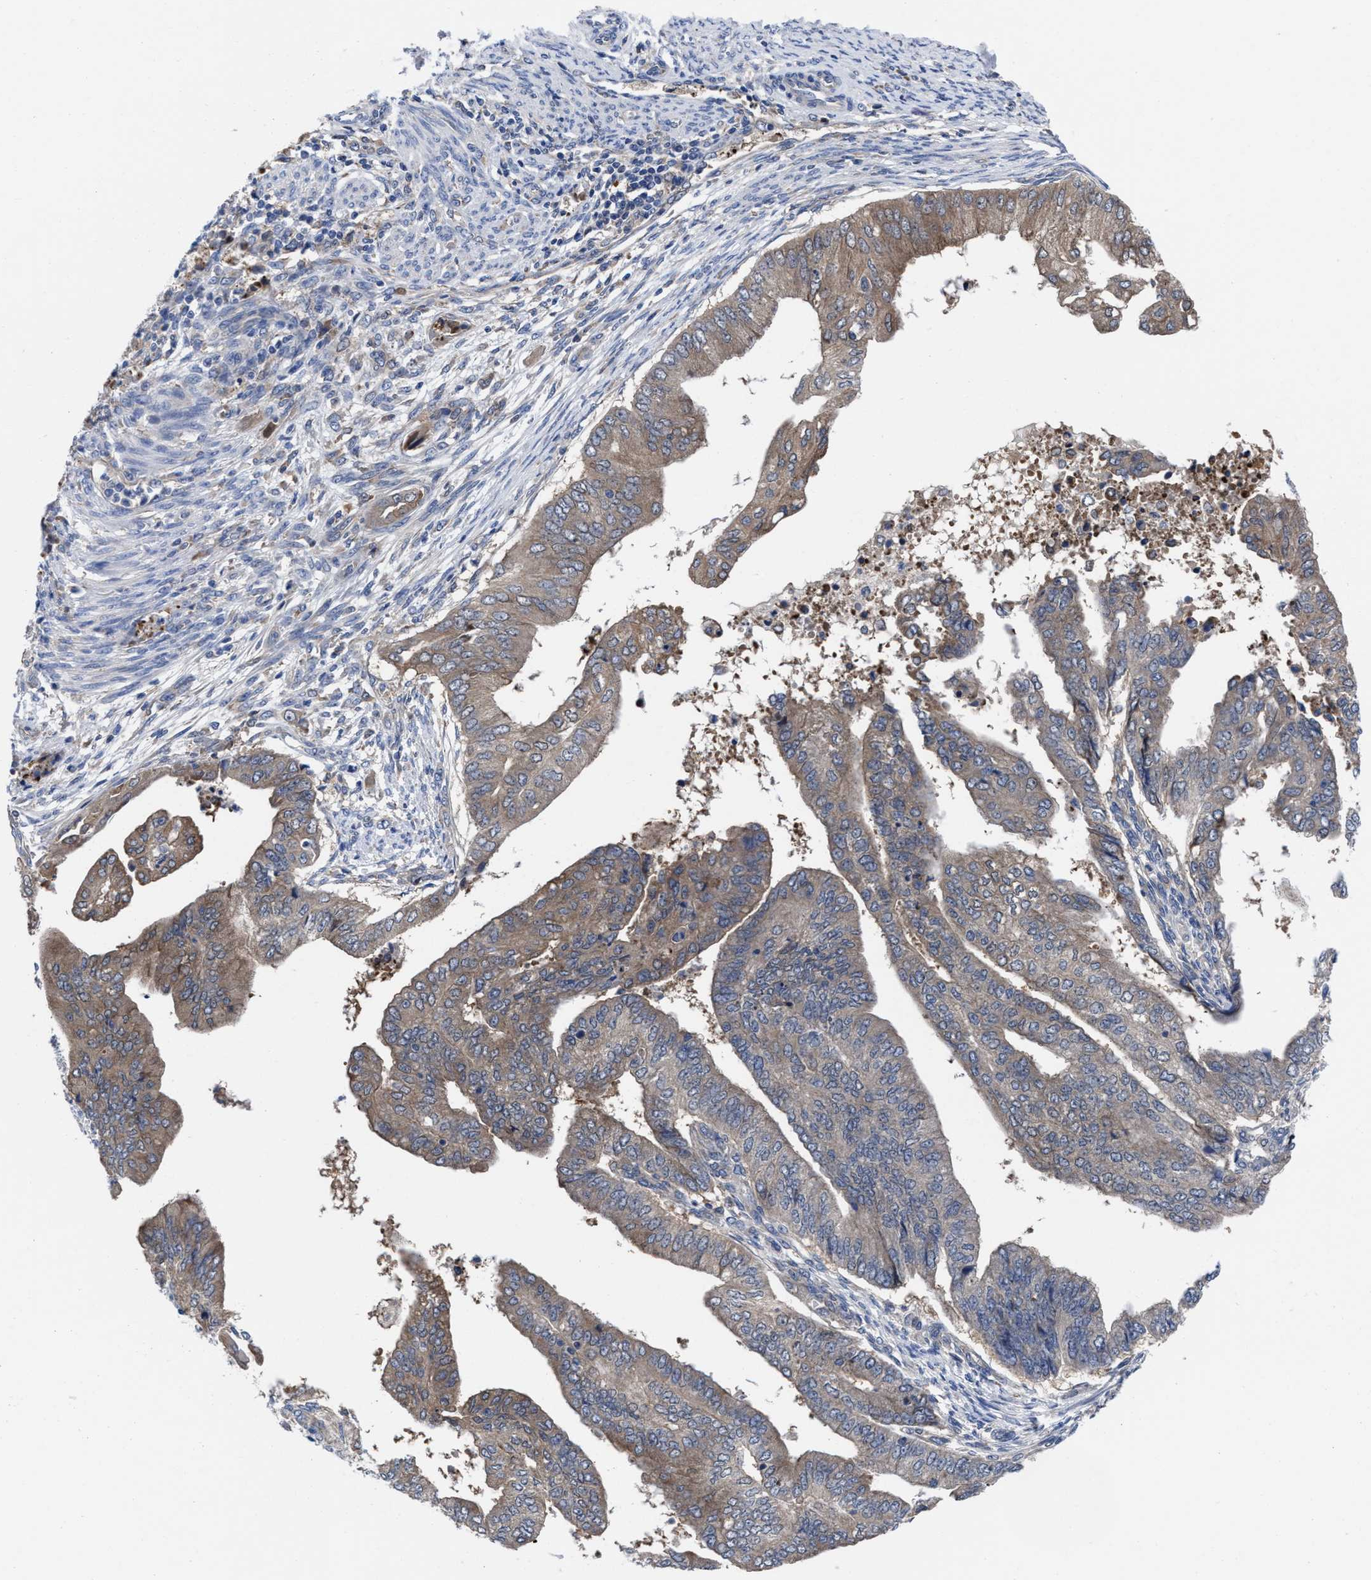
{"staining": {"intensity": "weak", "quantity": ">75%", "location": "cytoplasmic/membranous"}, "tissue": "endometrial cancer", "cell_type": "Tumor cells", "image_type": "cancer", "snomed": [{"axis": "morphology", "description": "Polyp, NOS"}, {"axis": "morphology", "description": "Adenocarcinoma, NOS"}, {"axis": "morphology", "description": "Adenoma, NOS"}, {"axis": "topography", "description": "Endometrium"}], "caption": "Immunohistochemistry micrograph of endometrial cancer stained for a protein (brown), which demonstrates low levels of weak cytoplasmic/membranous positivity in about >75% of tumor cells.", "gene": "TXNDC17", "patient": {"sex": "female", "age": 79}}